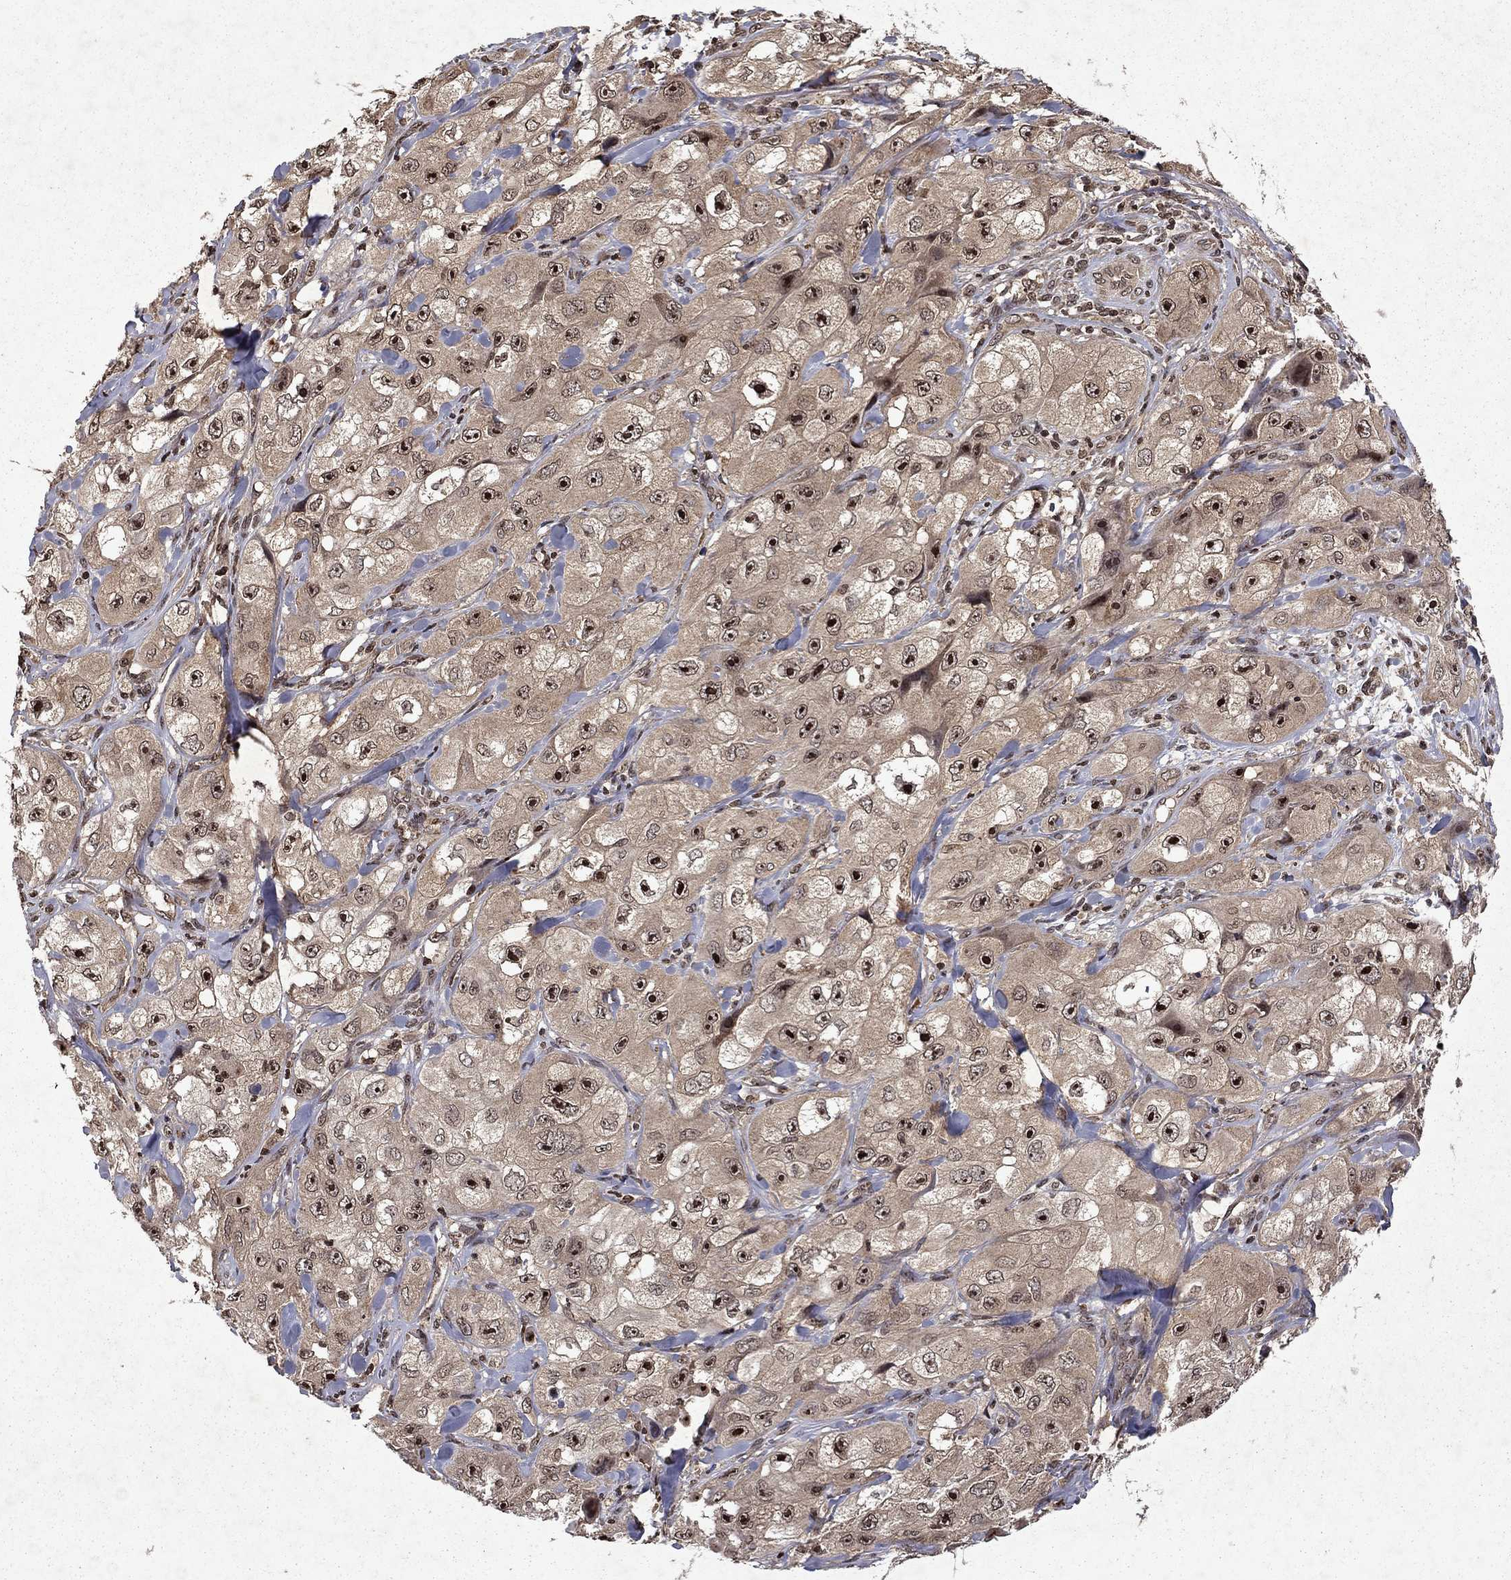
{"staining": {"intensity": "moderate", "quantity": "25%-75%", "location": "nuclear"}, "tissue": "skin cancer", "cell_type": "Tumor cells", "image_type": "cancer", "snomed": [{"axis": "morphology", "description": "Squamous cell carcinoma, NOS"}, {"axis": "topography", "description": "Skin"}, {"axis": "topography", "description": "Subcutis"}], "caption": "A micrograph showing moderate nuclear staining in about 25%-75% of tumor cells in skin cancer, as visualized by brown immunohistochemical staining.", "gene": "PIN4", "patient": {"sex": "male", "age": 73}}